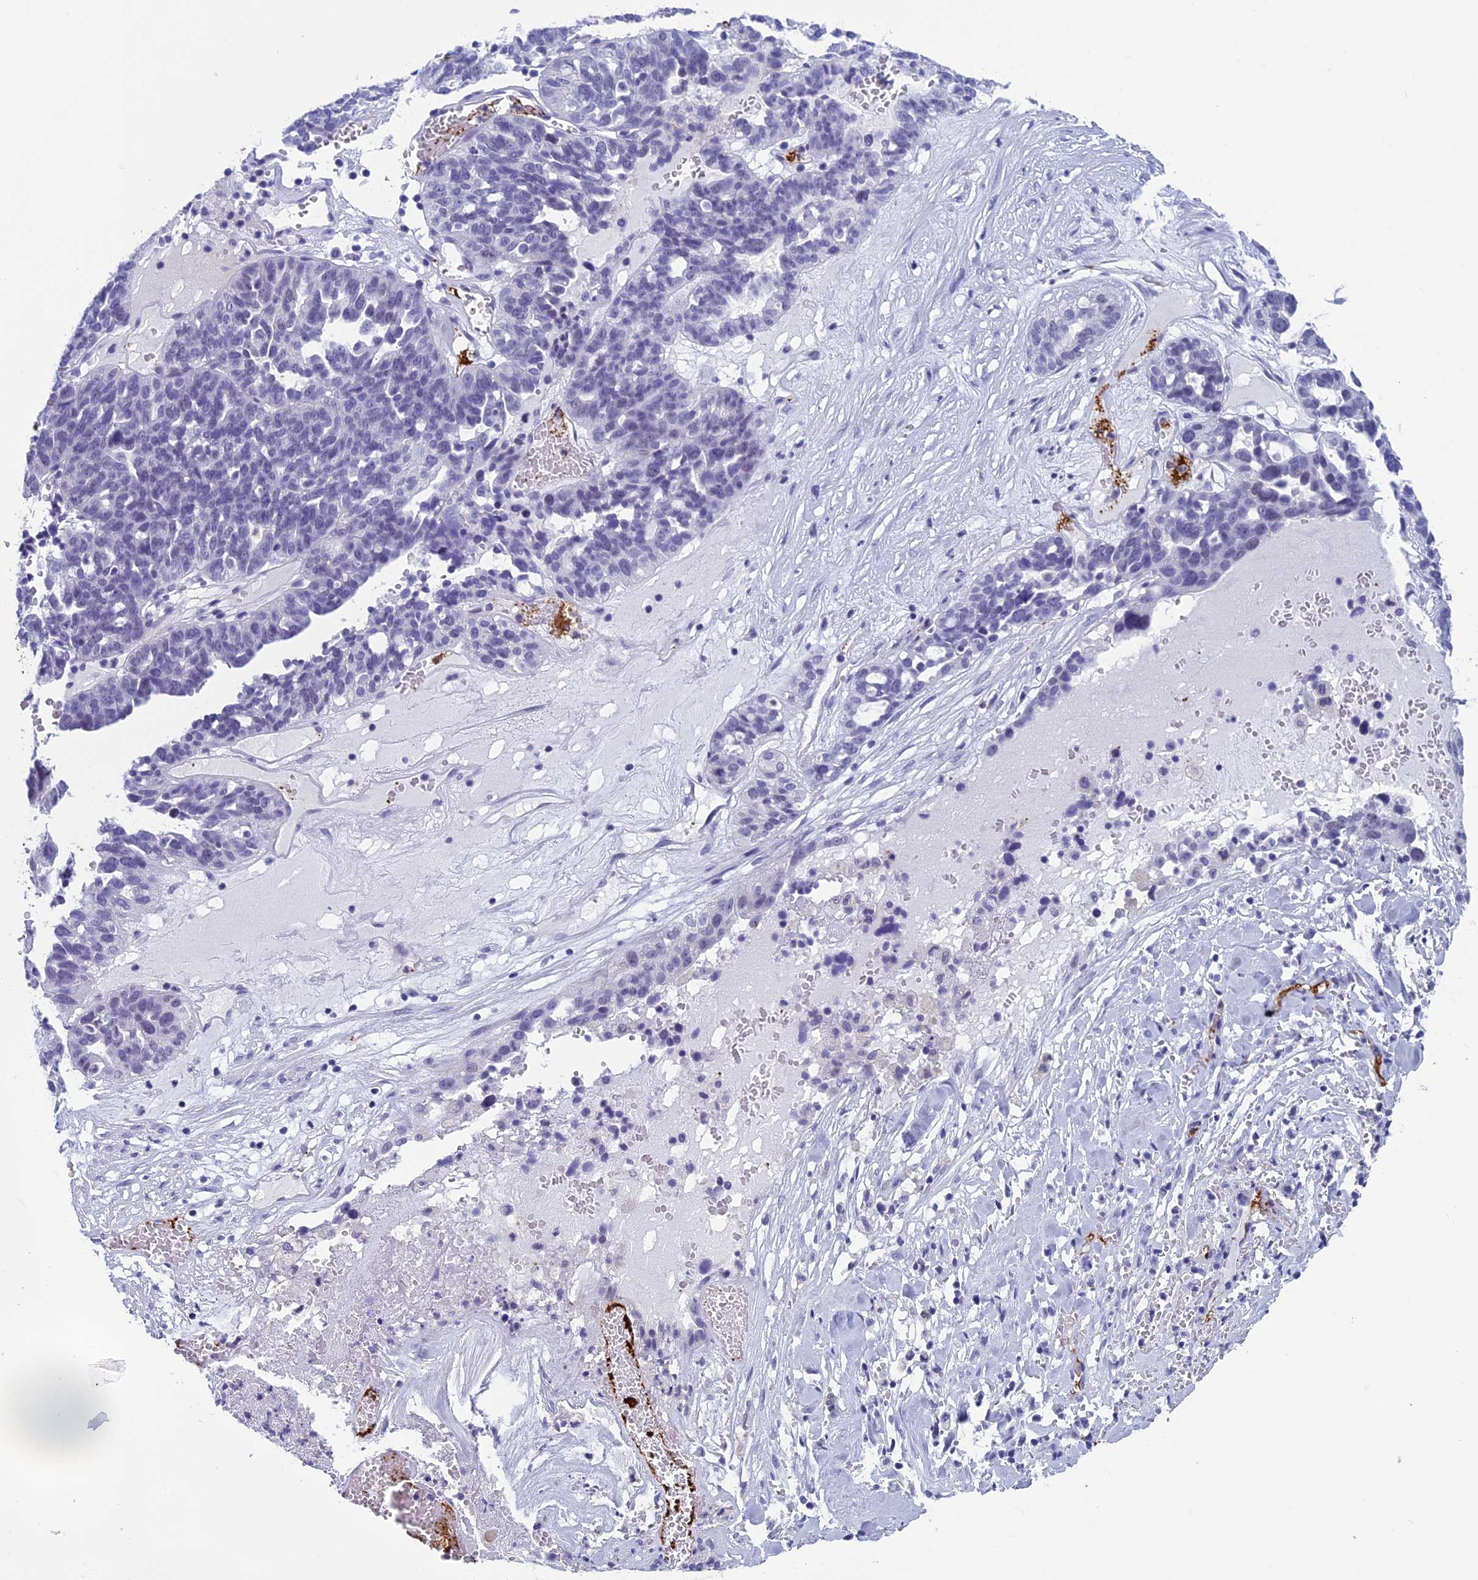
{"staining": {"intensity": "negative", "quantity": "none", "location": "none"}, "tissue": "ovarian cancer", "cell_type": "Tumor cells", "image_type": "cancer", "snomed": [{"axis": "morphology", "description": "Cystadenocarcinoma, serous, NOS"}, {"axis": "topography", "description": "Ovary"}], "caption": "Serous cystadenocarcinoma (ovarian) was stained to show a protein in brown. There is no significant expression in tumor cells.", "gene": "AIFM2", "patient": {"sex": "female", "age": 59}}